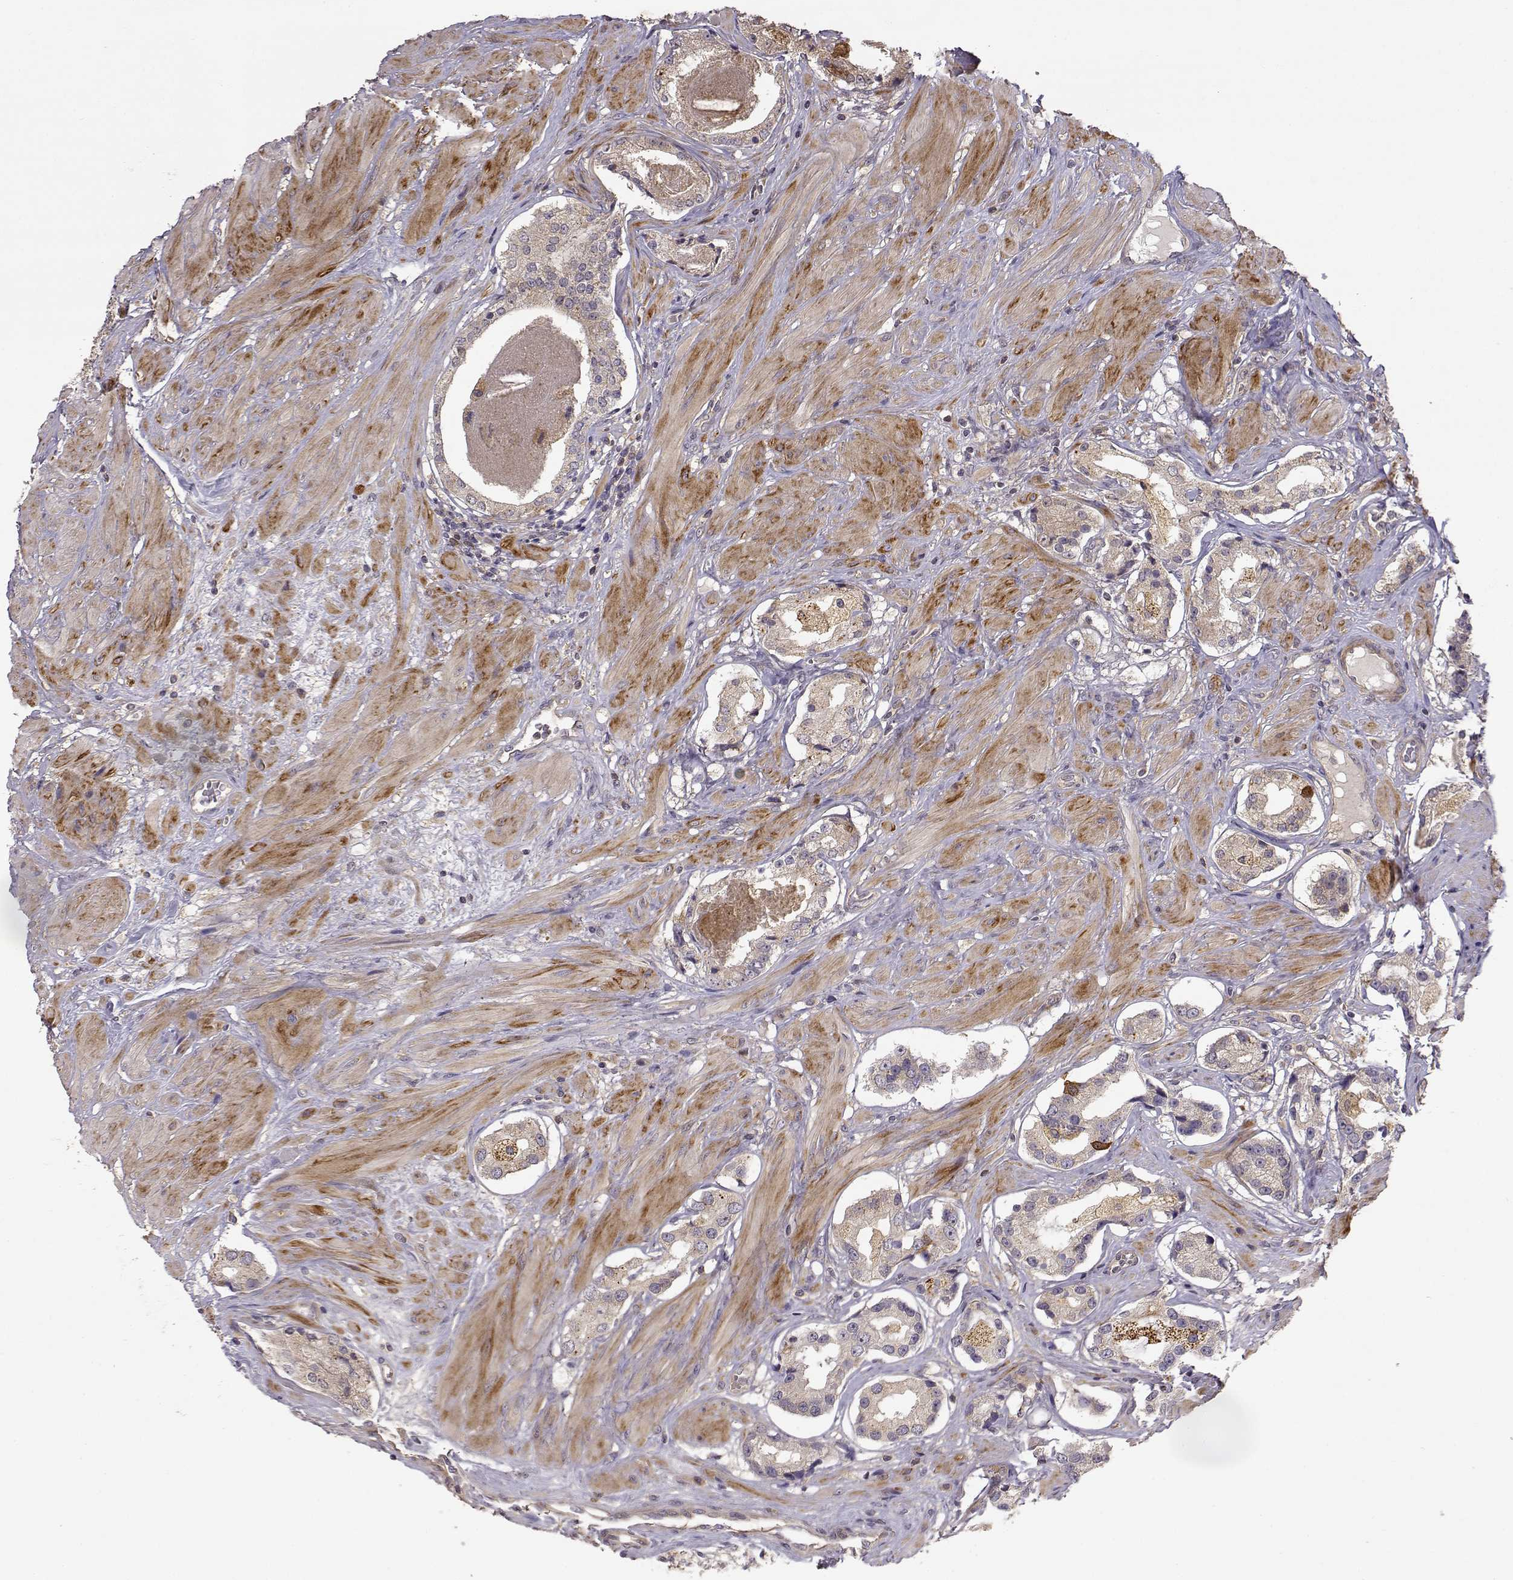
{"staining": {"intensity": "weak", "quantity": ">75%", "location": "cytoplasmic/membranous"}, "tissue": "prostate cancer", "cell_type": "Tumor cells", "image_type": "cancer", "snomed": [{"axis": "morphology", "description": "Adenocarcinoma, Low grade"}, {"axis": "topography", "description": "Prostate"}], "caption": "Immunohistochemistry of prostate low-grade adenocarcinoma exhibits low levels of weak cytoplasmic/membranous staining in approximately >75% of tumor cells.", "gene": "CRIM1", "patient": {"sex": "male", "age": 60}}